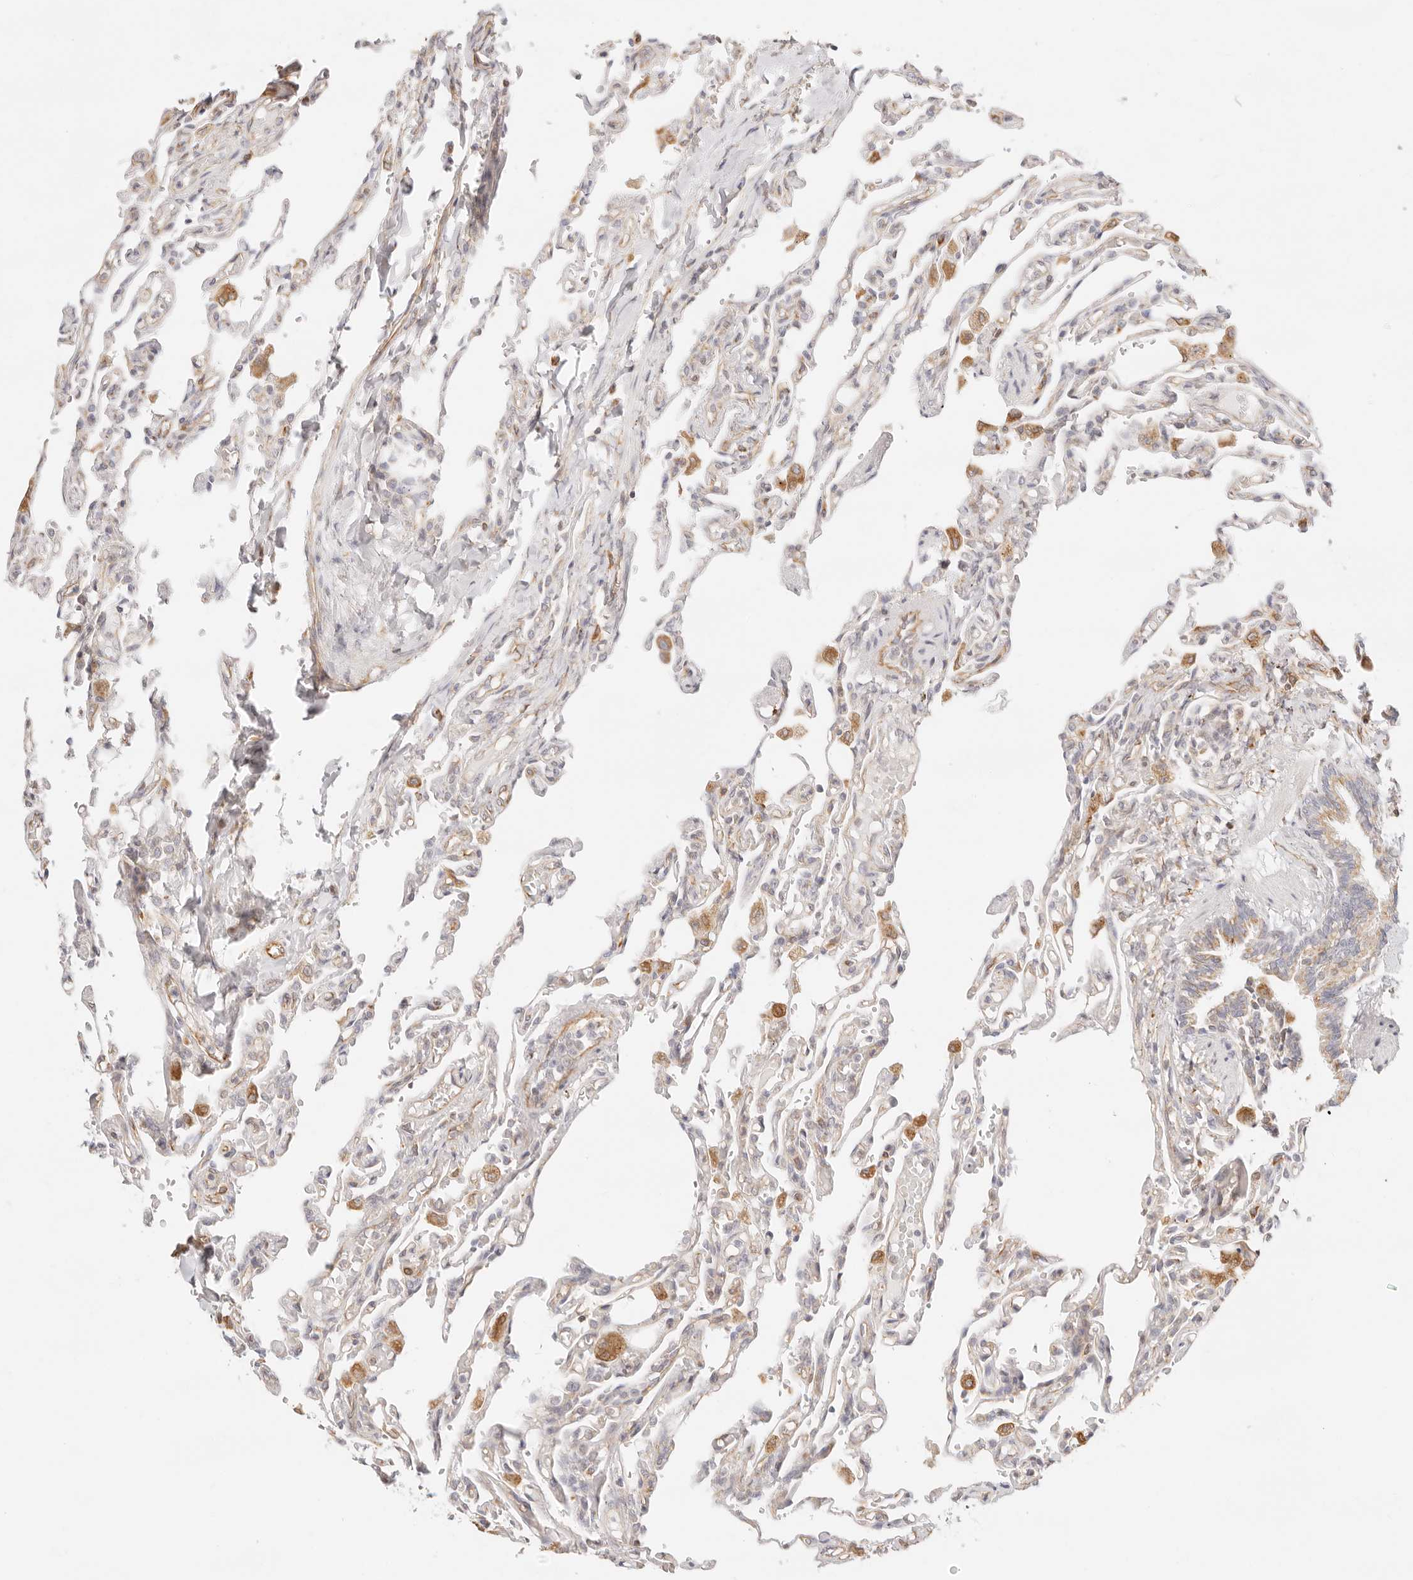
{"staining": {"intensity": "negative", "quantity": "none", "location": "none"}, "tissue": "lung", "cell_type": "Alveolar cells", "image_type": "normal", "snomed": [{"axis": "morphology", "description": "Normal tissue, NOS"}, {"axis": "topography", "description": "Lung"}], "caption": "Immunohistochemical staining of normal human lung demonstrates no significant staining in alveolar cells.", "gene": "ZC3H11A", "patient": {"sex": "male", "age": 21}}